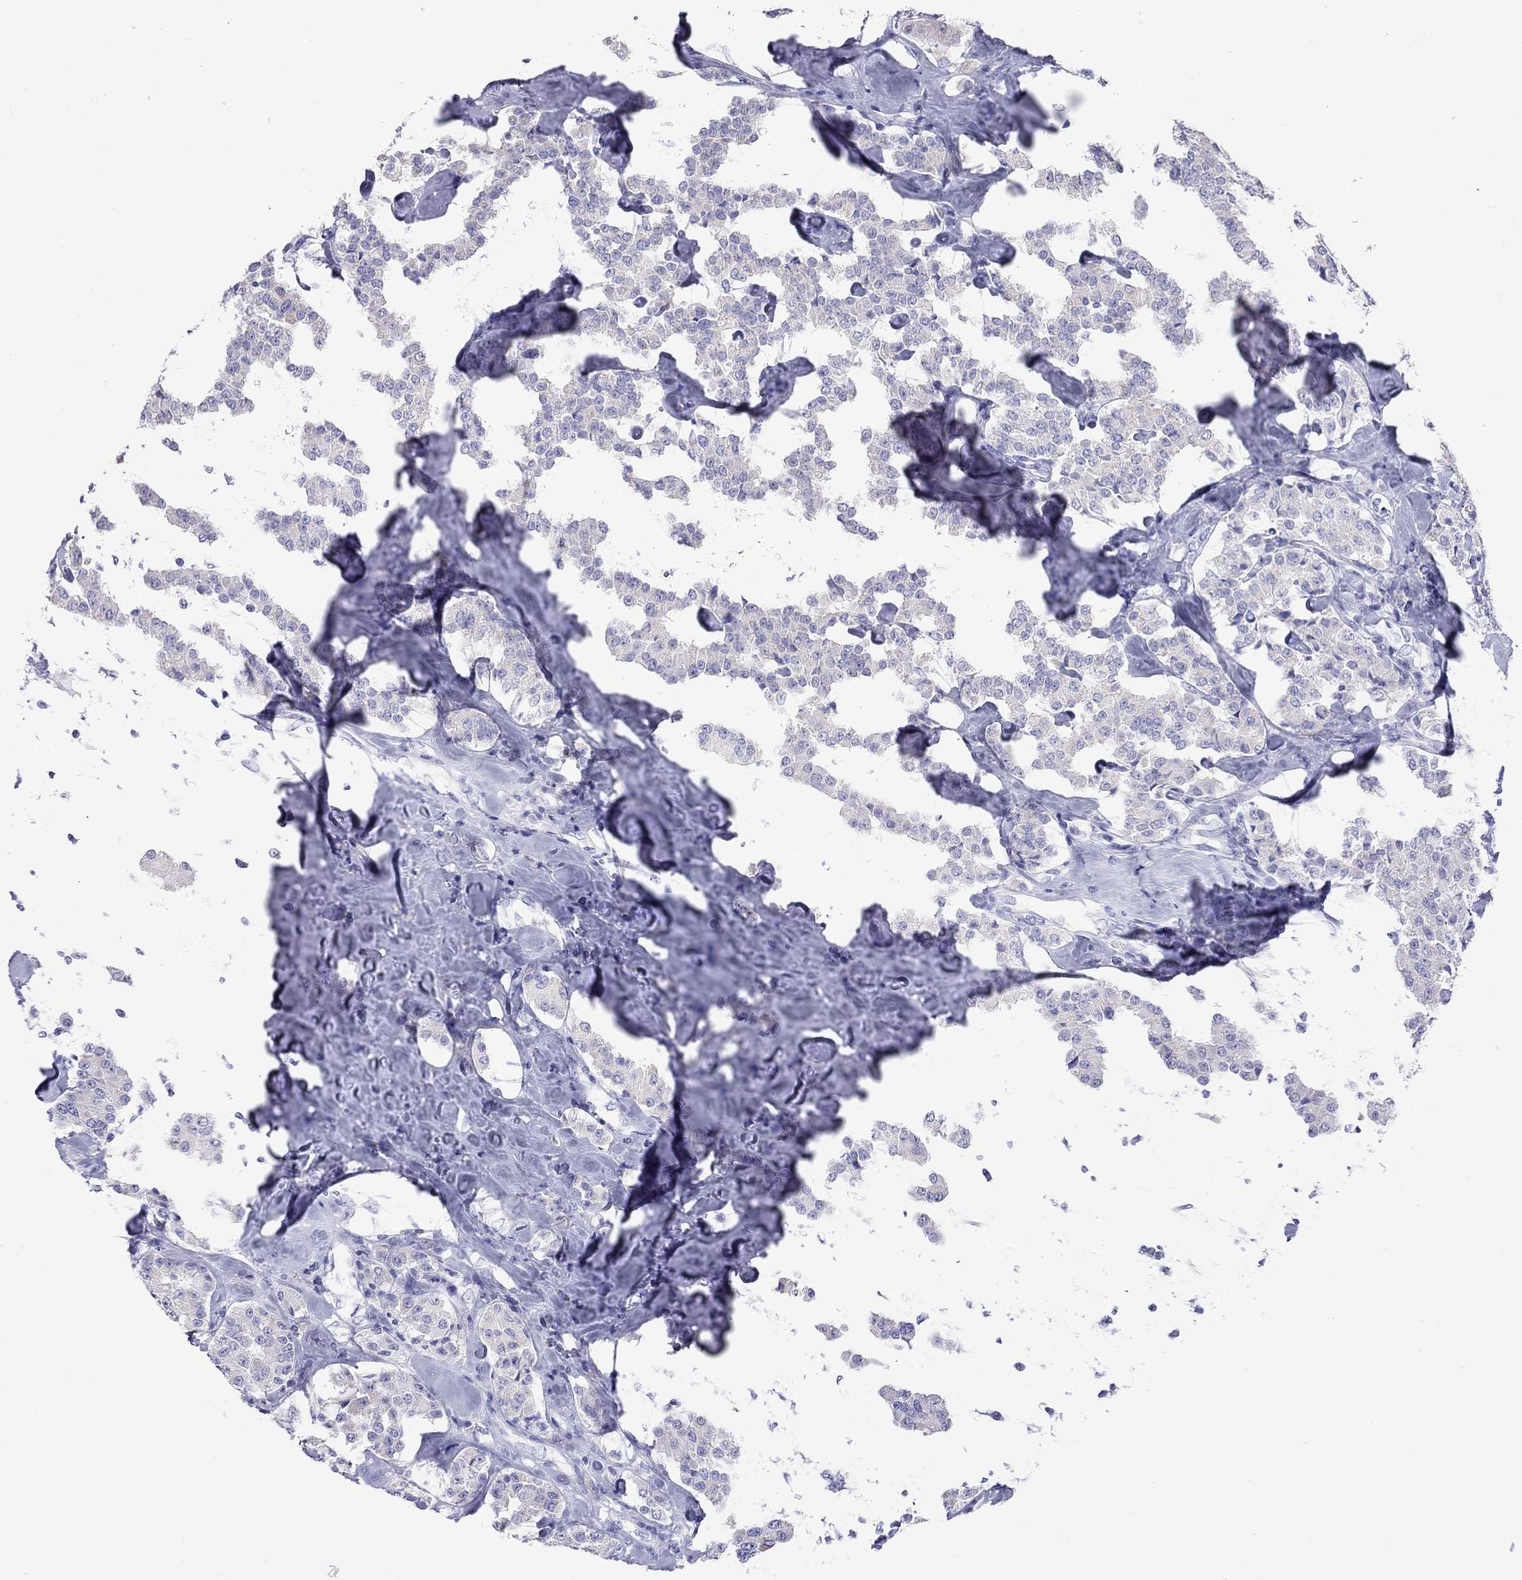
{"staining": {"intensity": "negative", "quantity": "none", "location": "none"}, "tissue": "carcinoid", "cell_type": "Tumor cells", "image_type": "cancer", "snomed": [{"axis": "morphology", "description": "Carcinoid, malignant, NOS"}, {"axis": "topography", "description": "Pancreas"}], "caption": "IHC of human malignant carcinoid reveals no expression in tumor cells.", "gene": "DPY19L2", "patient": {"sex": "male", "age": 41}}